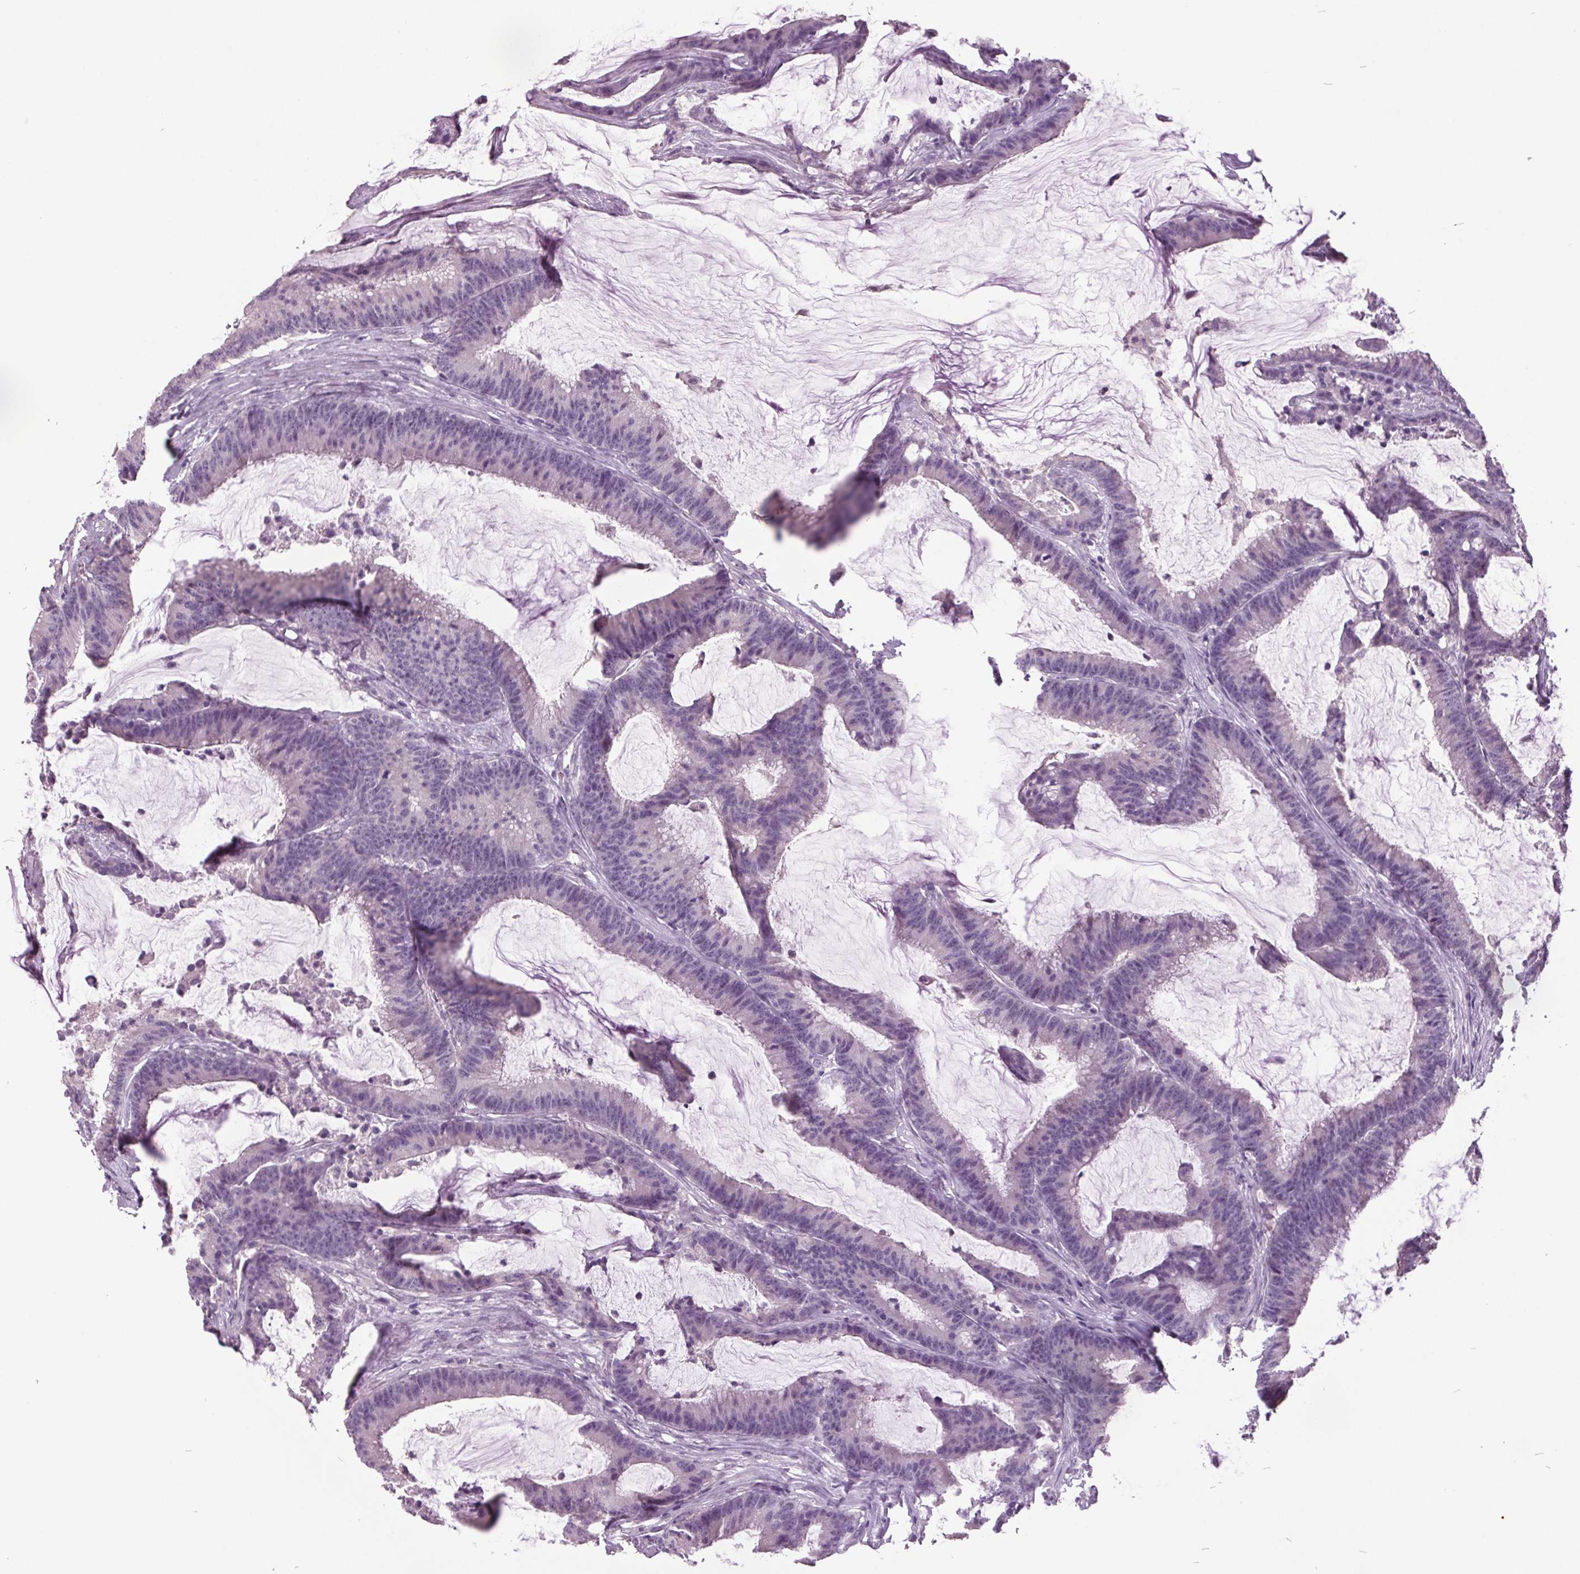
{"staining": {"intensity": "negative", "quantity": "none", "location": "none"}, "tissue": "colorectal cancer", "cell_type": "Tumor cells", "image_type": "cancer", "snomed": [{"axis": "morphology", "description": "Adenocarcinoma, NOS"}, {"axis": "topography", "description": "Colon"}], "caption": "The image demonstrates no significant staining in tumor cells of adenocarcinoma (colorectal).", "gene": "C2orf16", "patient": {"sex": "female", "age": 78}}